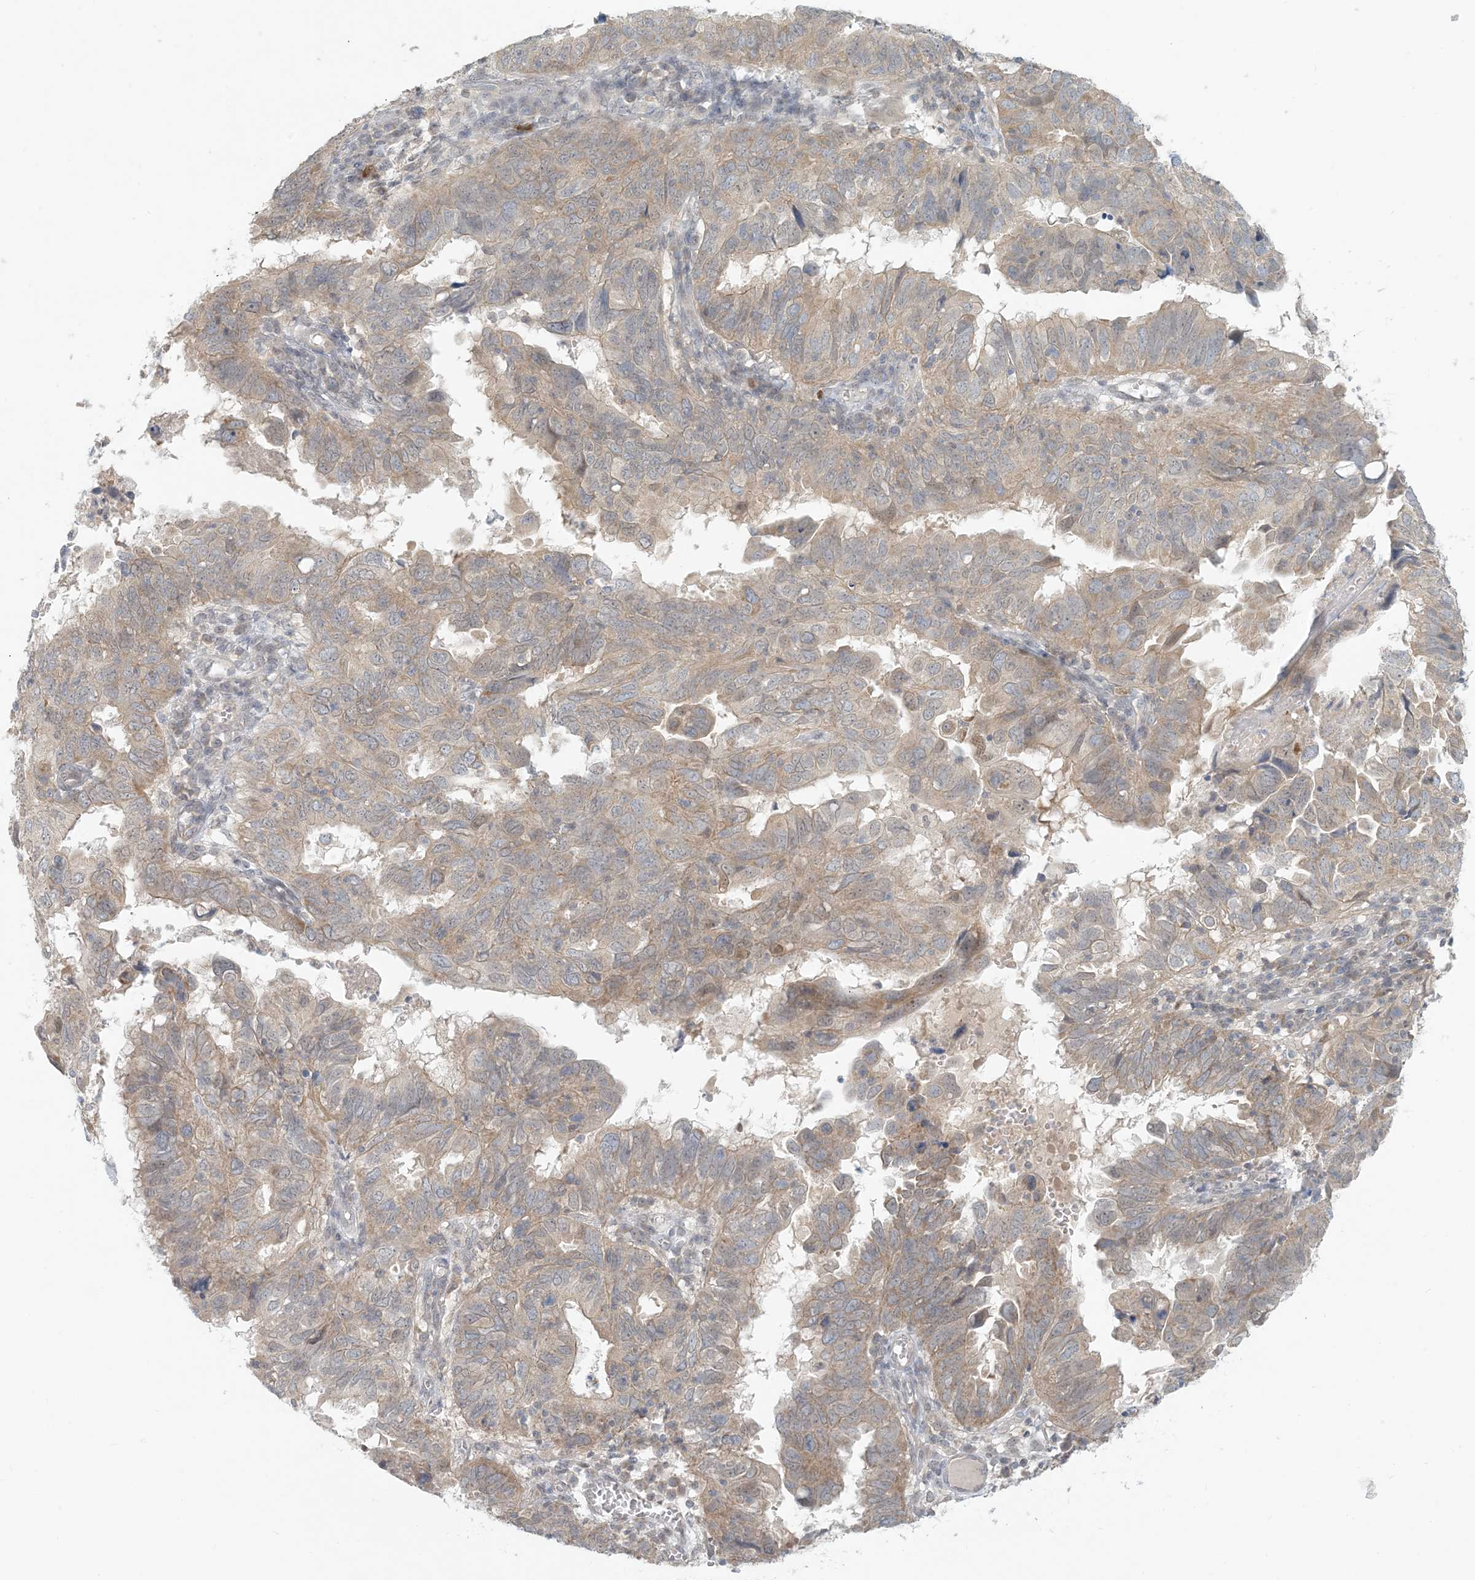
{"staining": {"intensity": "moderate", "quantity": ">75%", "location": "cytoplasmic/membranous"}, "tissue": "endometrial cancer", "cell_type": "Tumor cells", "image_type": "cancer", "snomed": [{"axis": "morphology", "description": "Adenocarcinoma, NOS"}, {"axis": "topography", "description": "Uterus"}], "caption": "Immunohistochemistry staining of adenocarcinoma (endometrial), which displays medium levels of moderate cytoplasmic/membranous positivity in about >75% of tumor cells indicating moderate cytoplasmic/membranous protein expression. The staining was performed using DAB (brown) for protein detection and nuclei were counterstained in hematoxylin (blue).", "gene": "OBI1", "patient": {"sex": "female", "age": 77}}